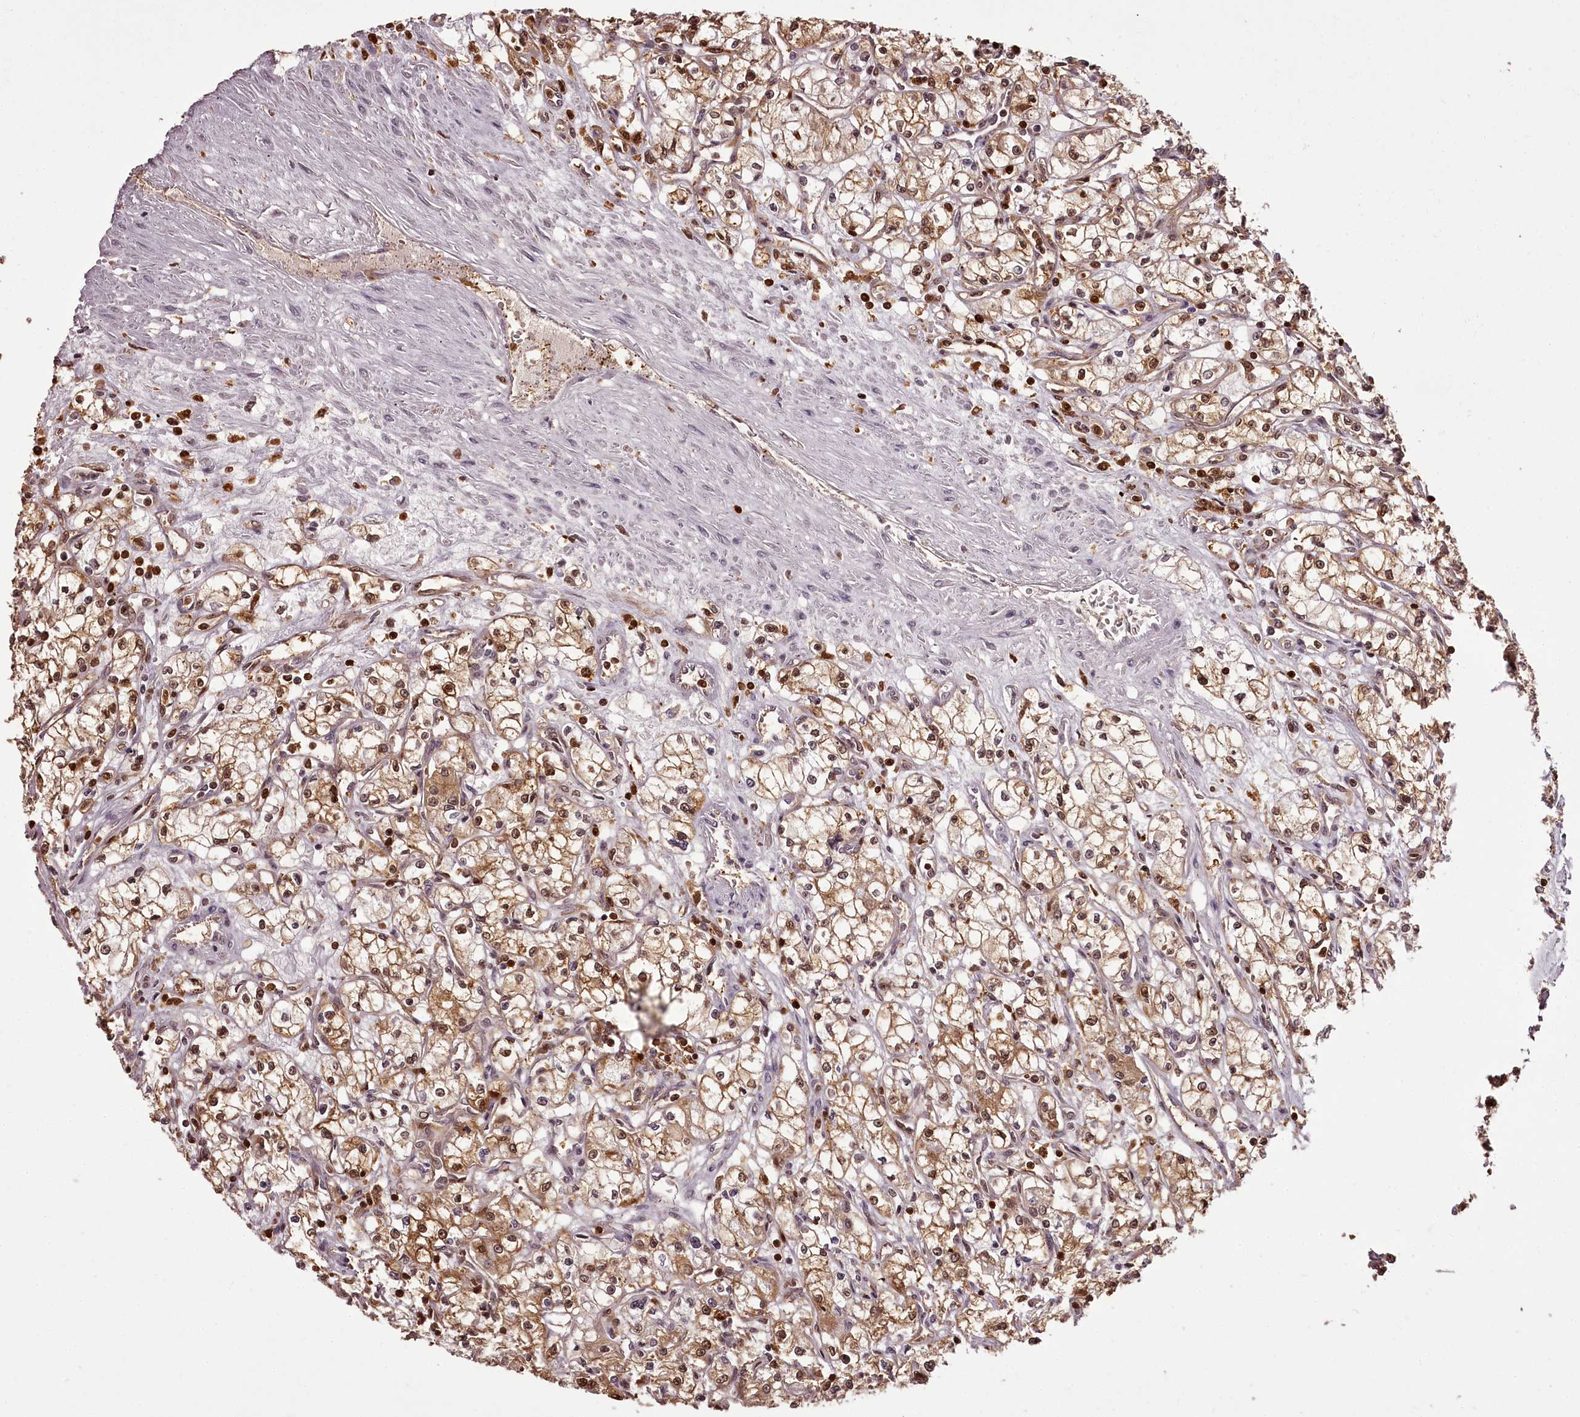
{"staining": {"intensity": "moderate", "quantity": ">75%", "location": "cytoplasmic/membranous,nuclear"}, "tissue": "renal cancer", "cell_type": "Tumor cells", "image_type": "cancer", "snomed": [{"axis": "morphology", "description": "Adenocarcinoma, NOS"}, {"axis": "topography", "description": "Kidney"}], "caption": "Immunohistochemistry (DAB) staining of renal cancer (adenocarcinoma) demonstrates moderate cytoplasmic/membranous and nuclear protein expression in approximately >75% of tumor cells.", "gene": "NPRL2", "patient": {"sex": "male", "age": 59}}